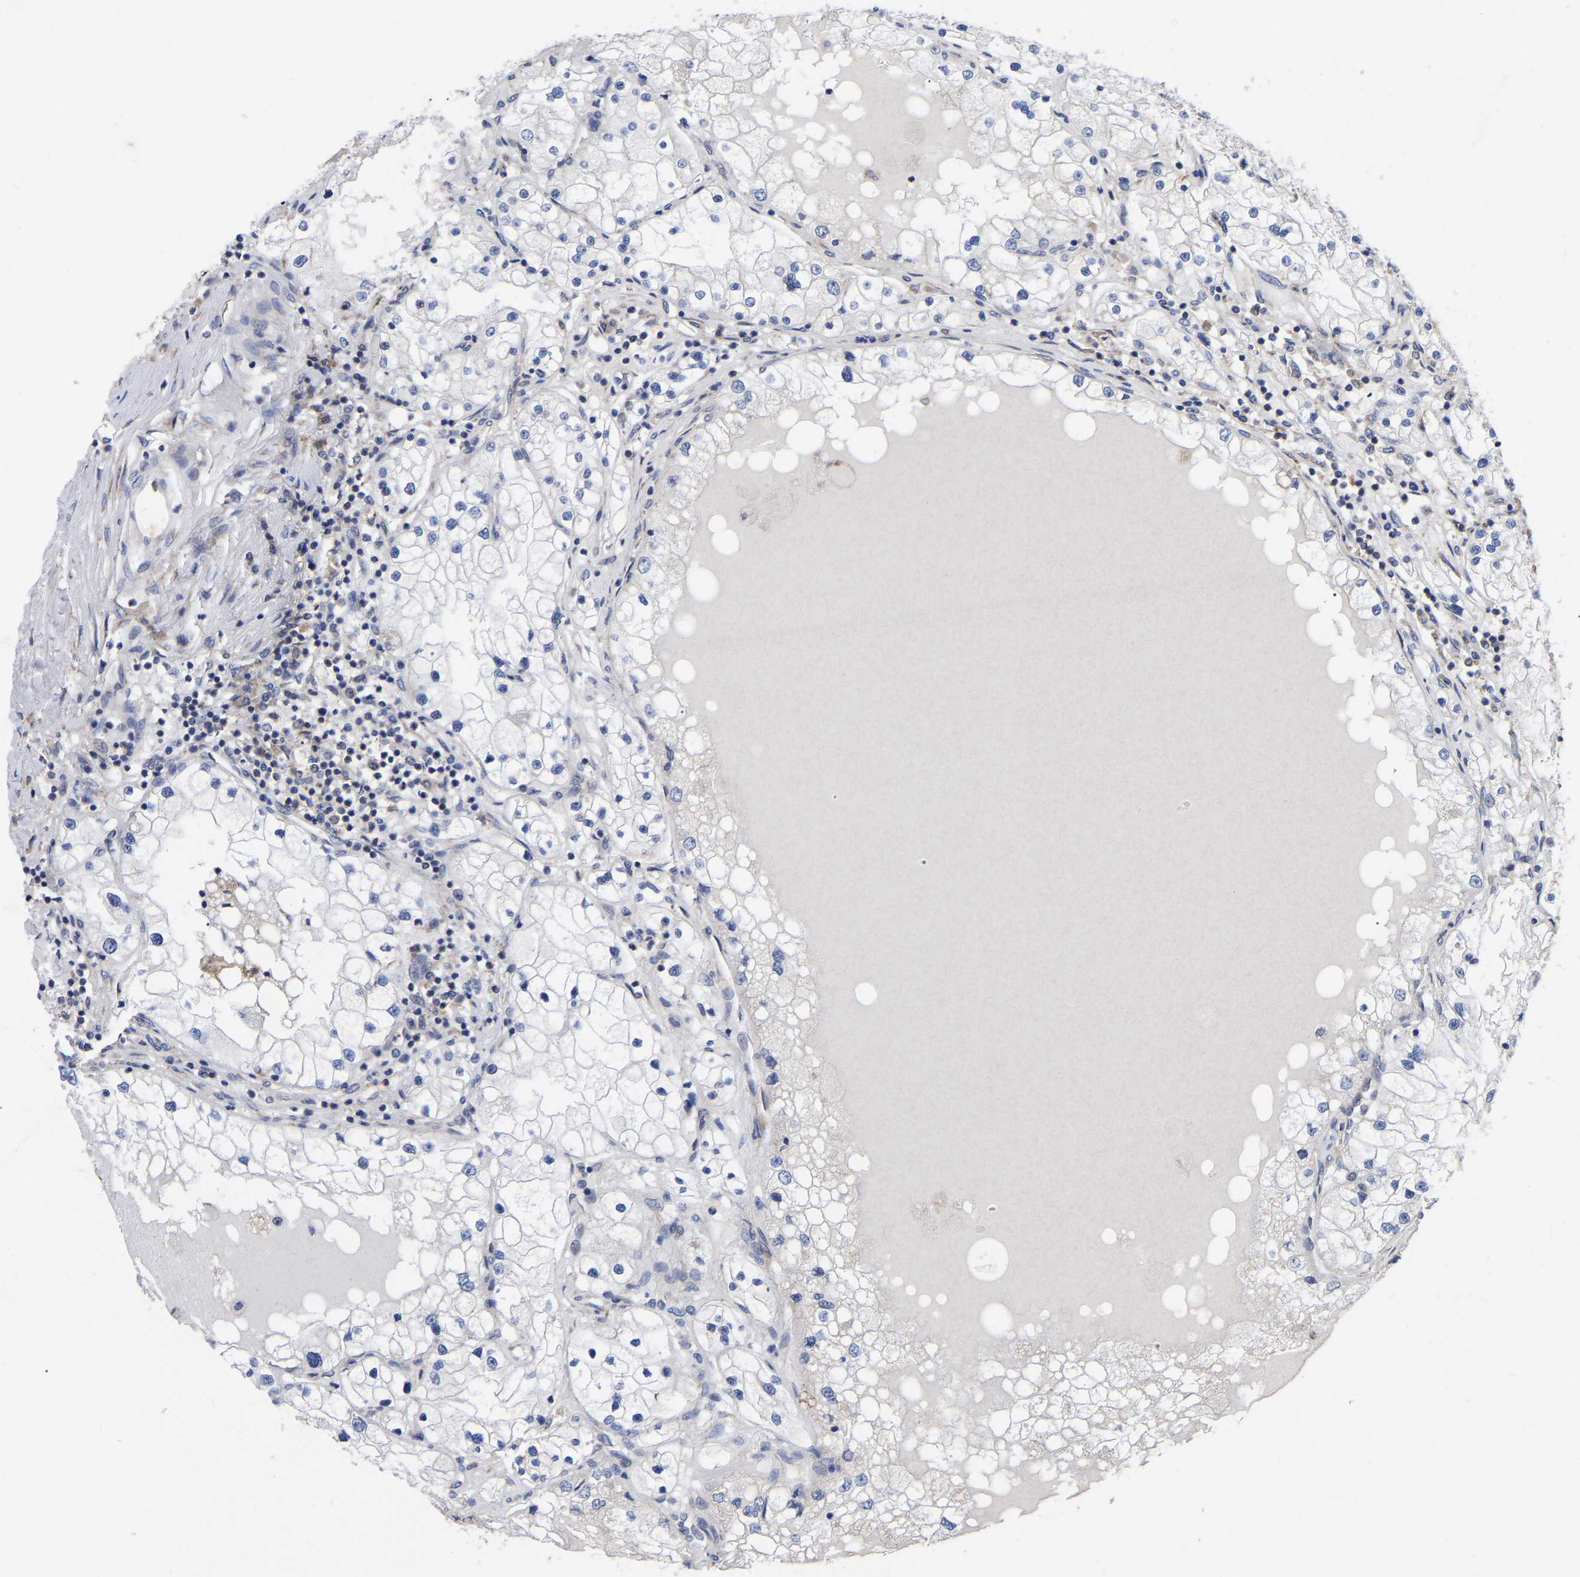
{"staining": {"intensity": "negative", "quantity": "none", "location": "none"}, "tissue": "renal cancer", "cell_type": "Tumor cells", "image_type": "cancer", "snomed": [{"axis": "morphology", "description": "Adenocarcinoma, NOS"}, {"axis": "topography", "description": "Kidney"}], "caption": "High power microscopy histopathology image of an immunohistochemistry (IHC) micrograph of renal adenocarcinoma, revealing no significant staining in tumor cells.", "gene": "TCP1", "patient": {"sex": "male", "age": 68}}